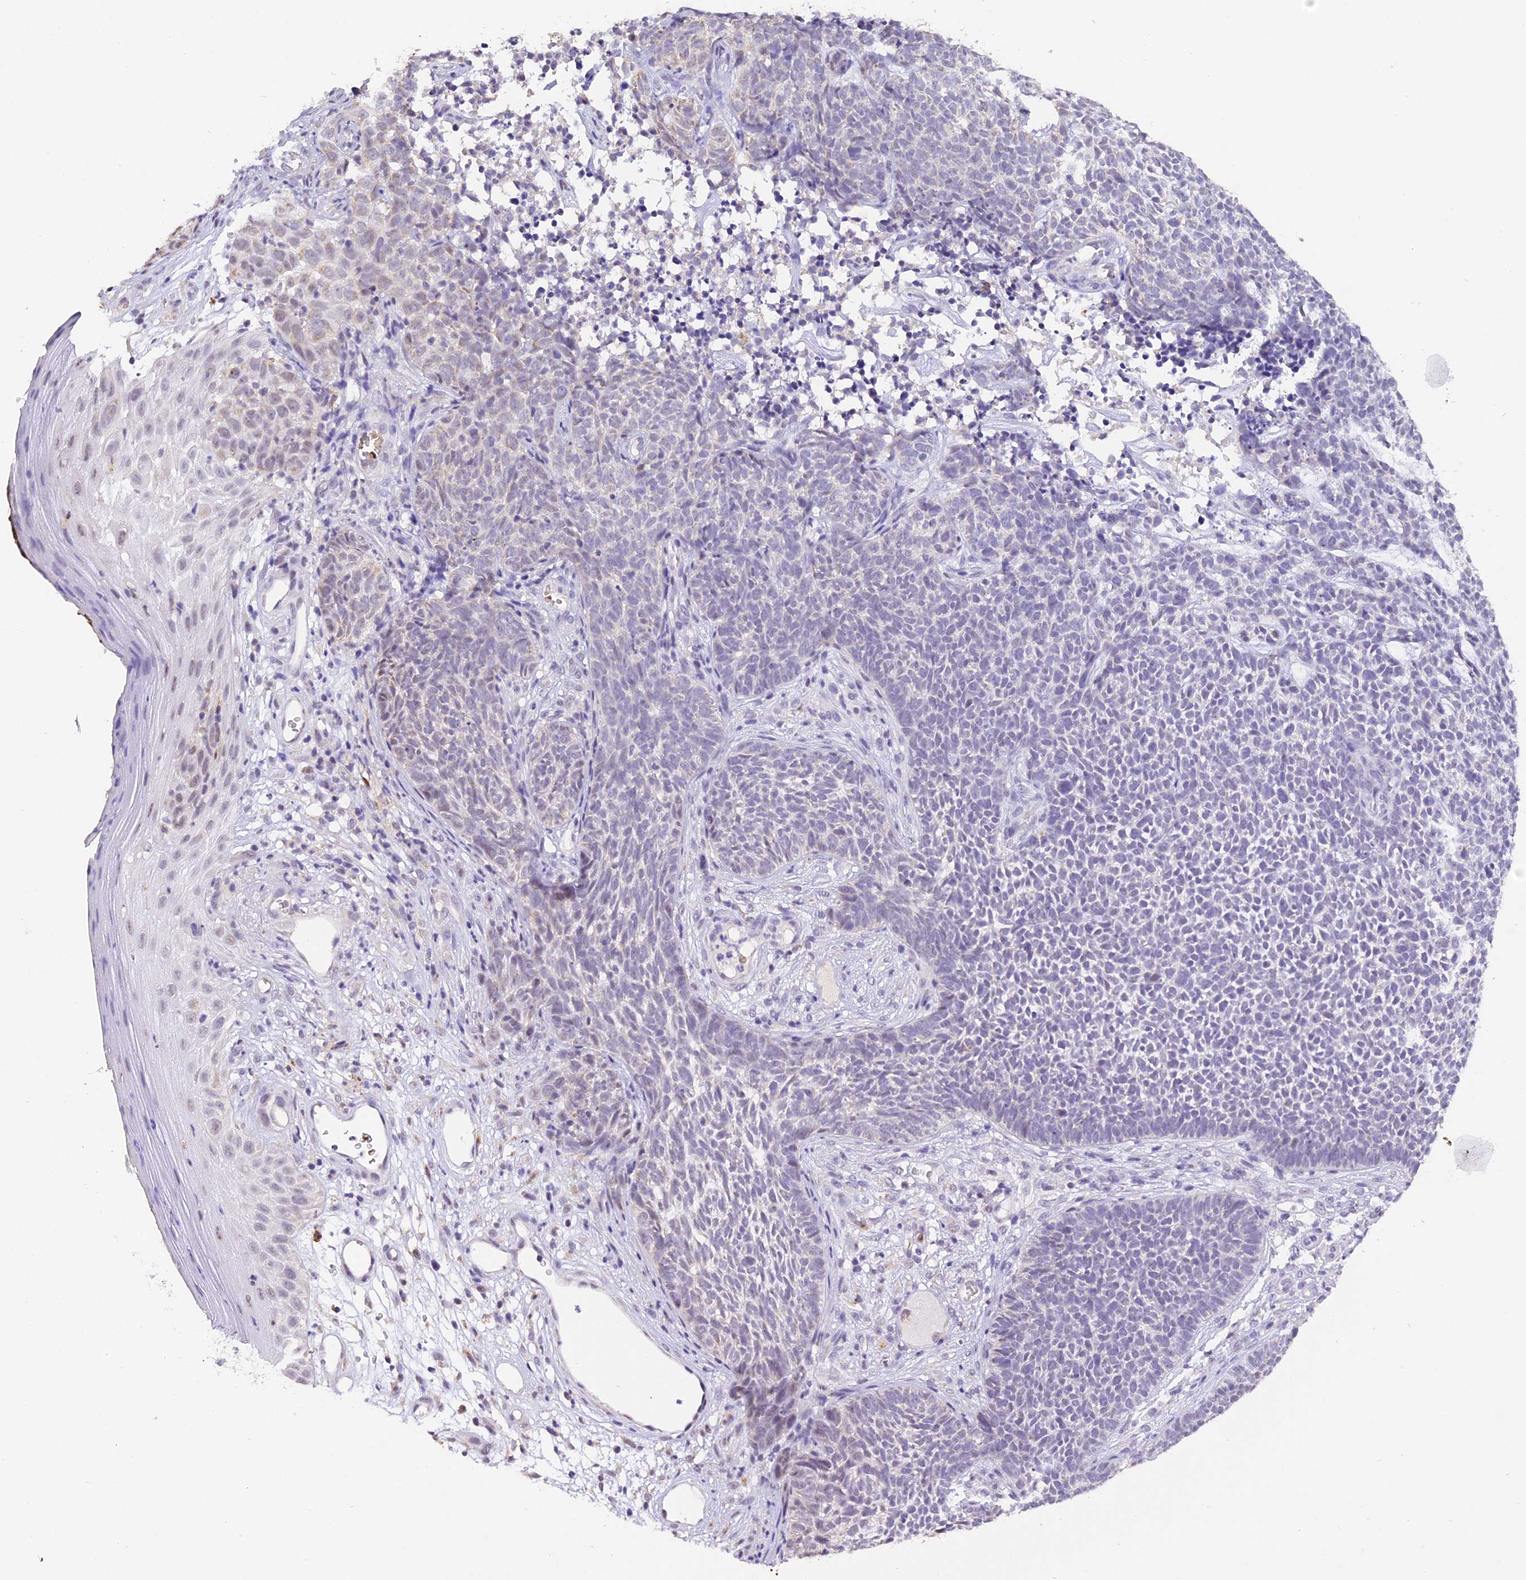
{"staining": {"intensity": "negative", "quantity": "none", "location": "none"}, "tissue": "skin cancer", "cell_type": "Tumor cells", "image_type": "cancer", "snomed": [{"axis": "morphology", "description": "Basal cell carcinoma"}, {"axis": "topography", "description": "Skin"}], "caption": "Immunohistochemistry (IHC) photomicrograph of neoplastic tissue: skin cancer (basal cell carcinoma) stained with DAB reveals no significant protein staining in tumor cells.", "gene": "AHSP", "patient": {"sex": "female", "age": 84}}